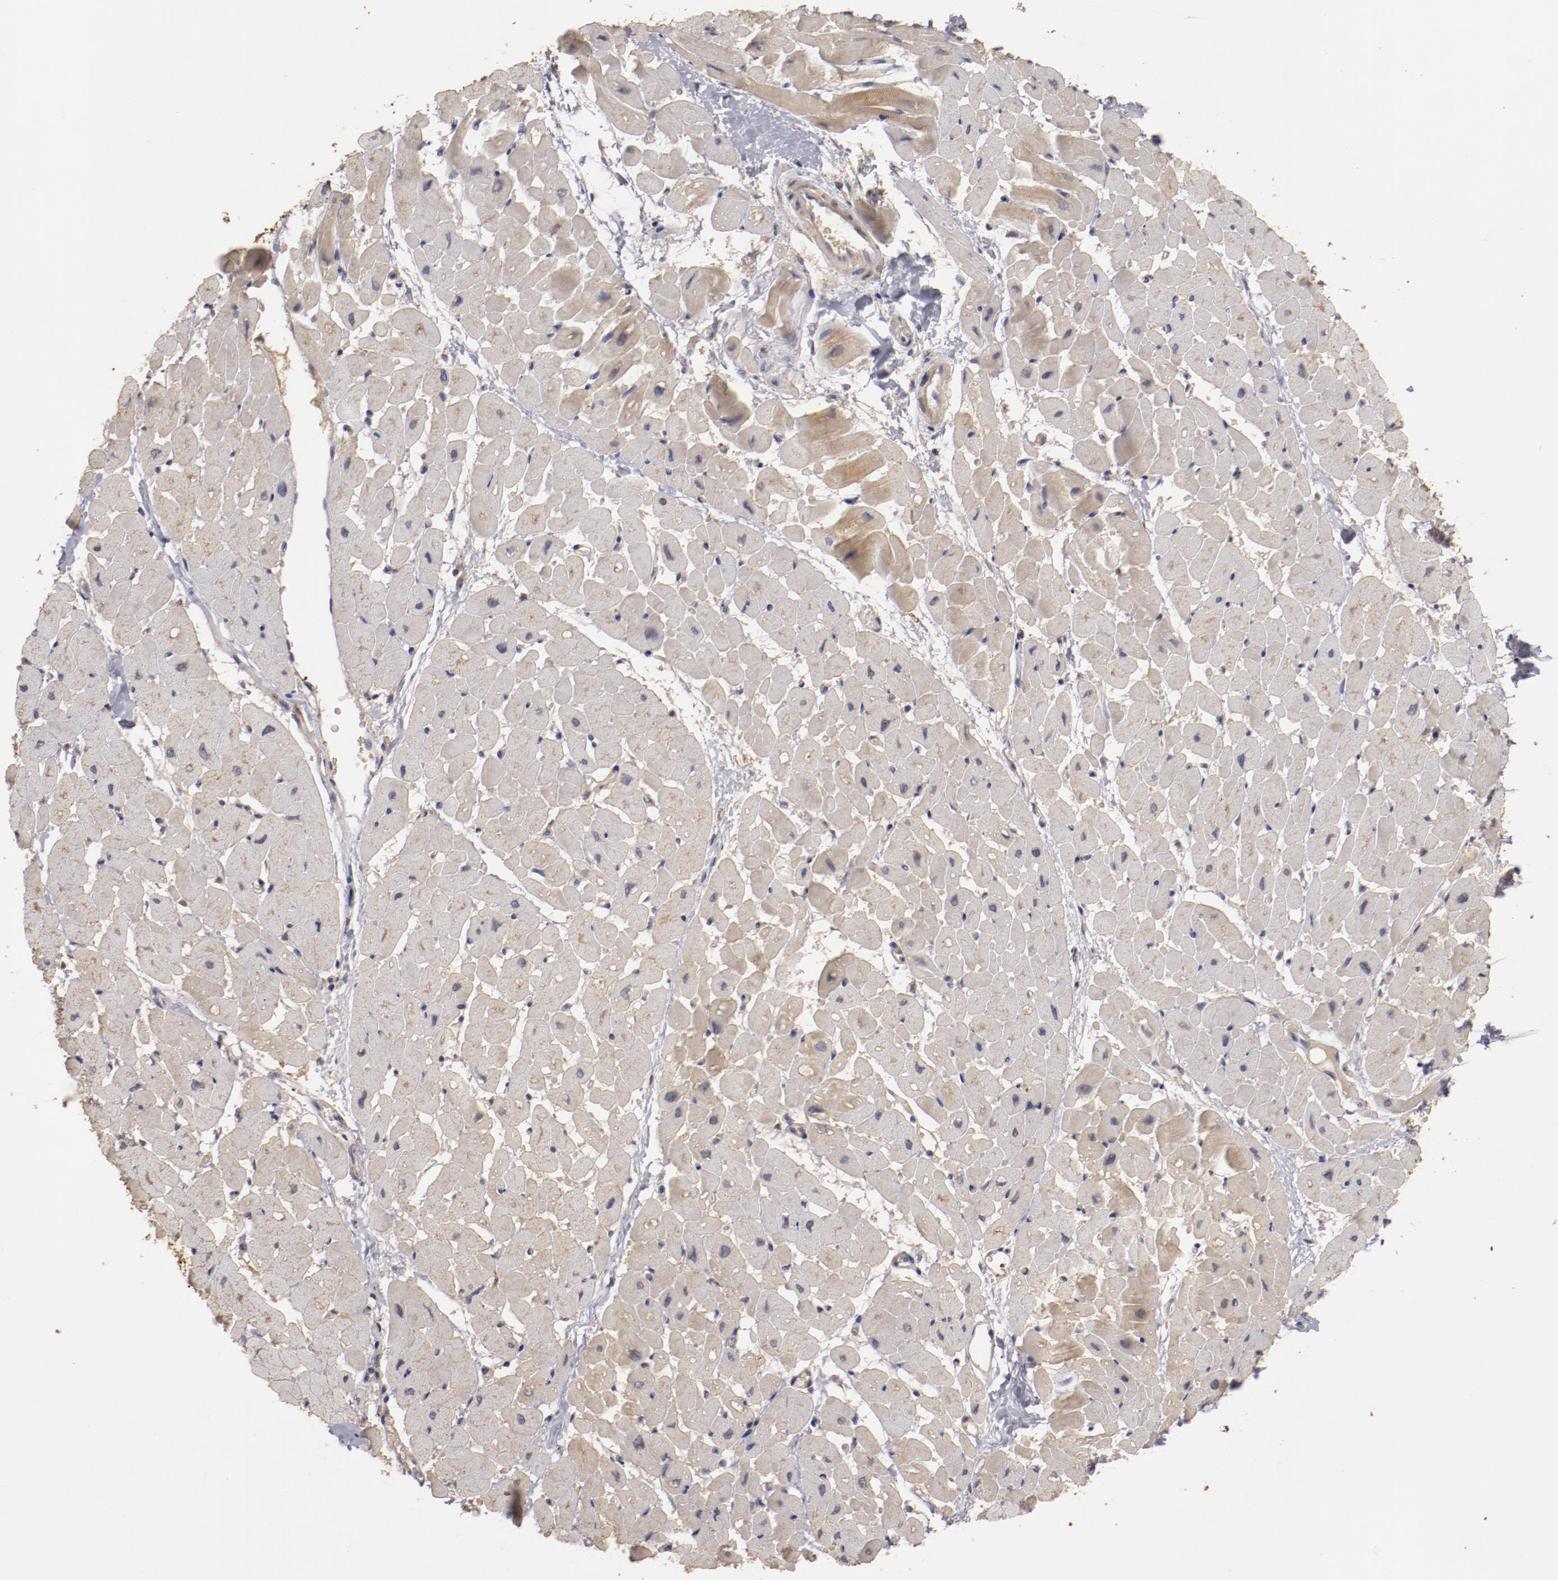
{"staining": {"intensity": "weak", "quantity": ">75%", "location": "cytoplasmic/membranous"}, "tissue": "heart muscle", "cell_type": "Cardiomyocytes", "image_type": "normal", "snomed": [{"axis": "morphology", "description": "Normal tissue, NOS"}, {"axis": "topography", "description": "Heart"}], "caption": "Immunohistochemistry (IHC) (DAB) staining of unremarkable human heart muscle displays weak cytoplasmic/membranous protein positivity in about >75% of cardiomyocytes. The protein is shown in brown color, while the nuclei are stained blue.", "gene": "LRRC75B", "patient": {"sex": "male", "age": 45}}